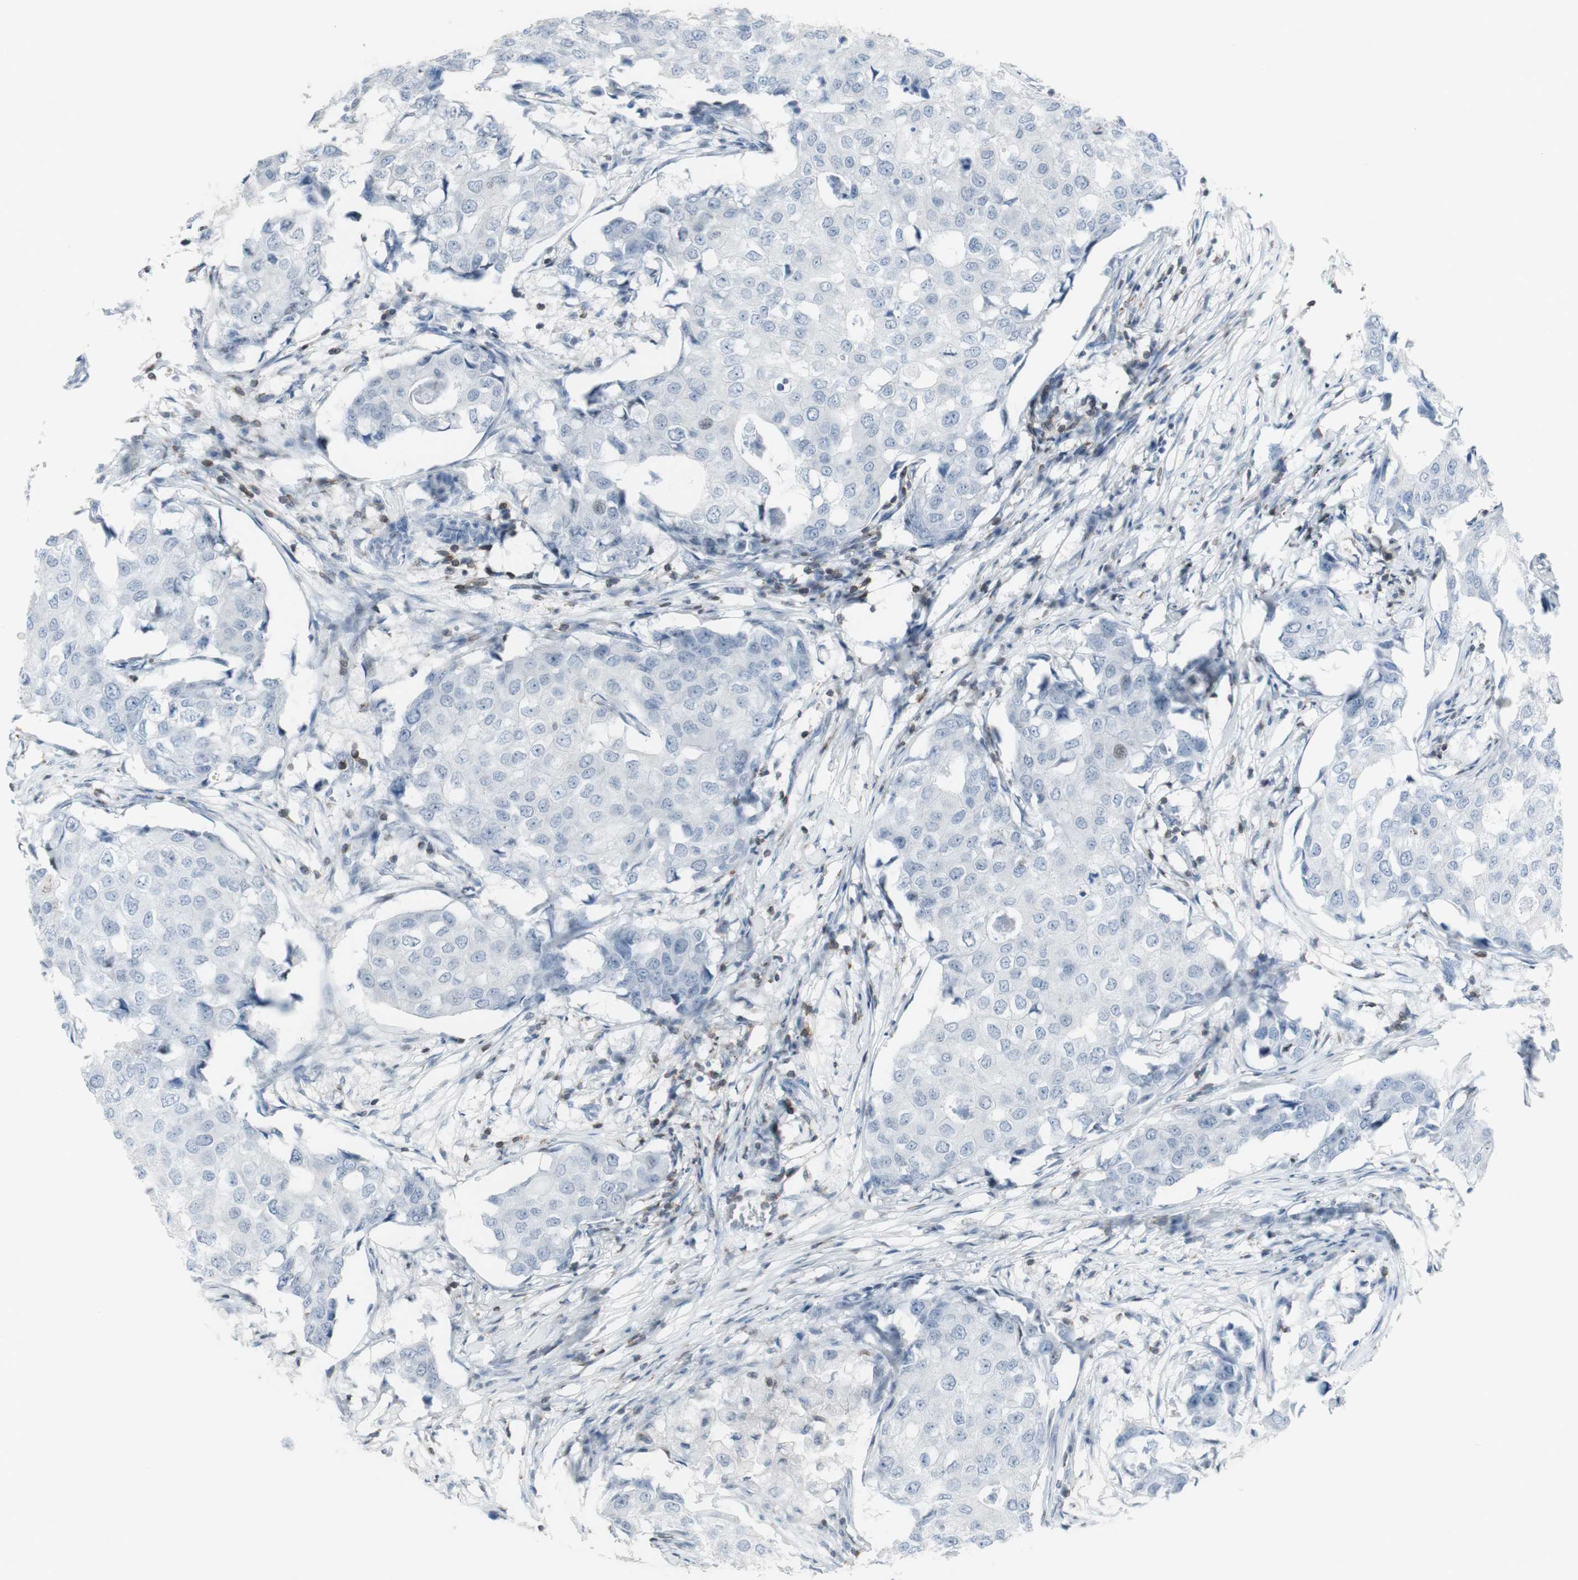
{"staining": {"intensity": "negative", "quantity": "none", "location": "none"}, "tissue": "breast cancer", "cell_type": "Tumor cells", "image_type": "cancer", "snomed": [{"axis": "morphology", "description": "Duct carcinoma"}, {"axis": "topography", "description": "Breast"}], "caption": "Histopathology image shows no significant protein staining in tumor cells of breast cancer (infiltrating ductal carcinoma).", "gene": "NRG1", "patient": {"sex": "female", "age": 27}}